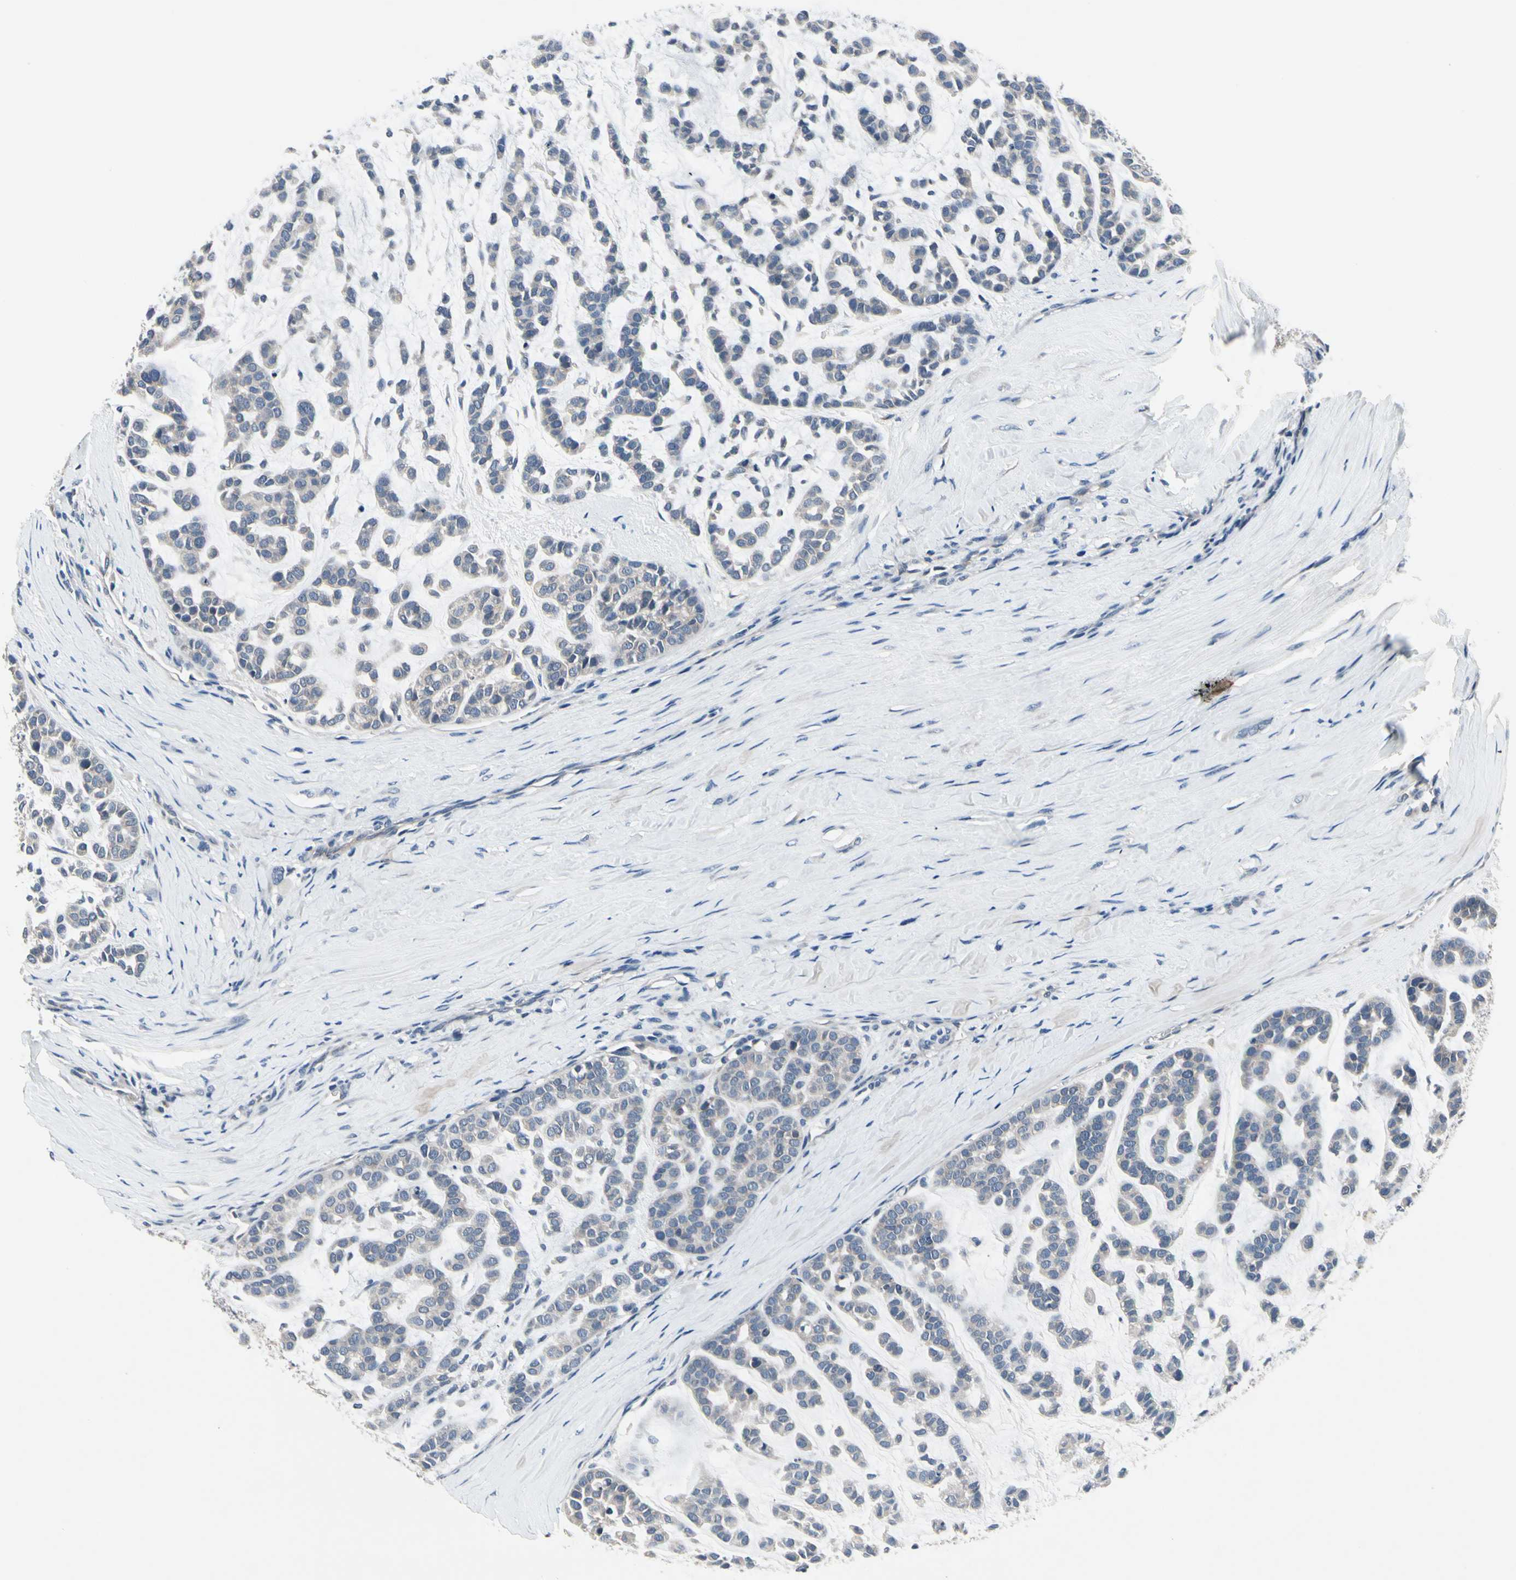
{"staining": {"intensity": "negative", "quantity": "none", "location": "none"}, "tissue": "head and neck cancer", "cell_type": "Tumor cells", "image_type": "cancer", "snomed": [{"axis": "morphology", "description": "Adenocarcinoma, NOS"}, {"axis": "morphology", "description": "Adenoma, NOS"}, {"axis": "topography", "description": "Head-Neck"}], "caption": "There is no significant expression in tumor cells of head and neck adenoma.", "gene": "SELENOK", "patient": {"sex": "female", "age": 55}}